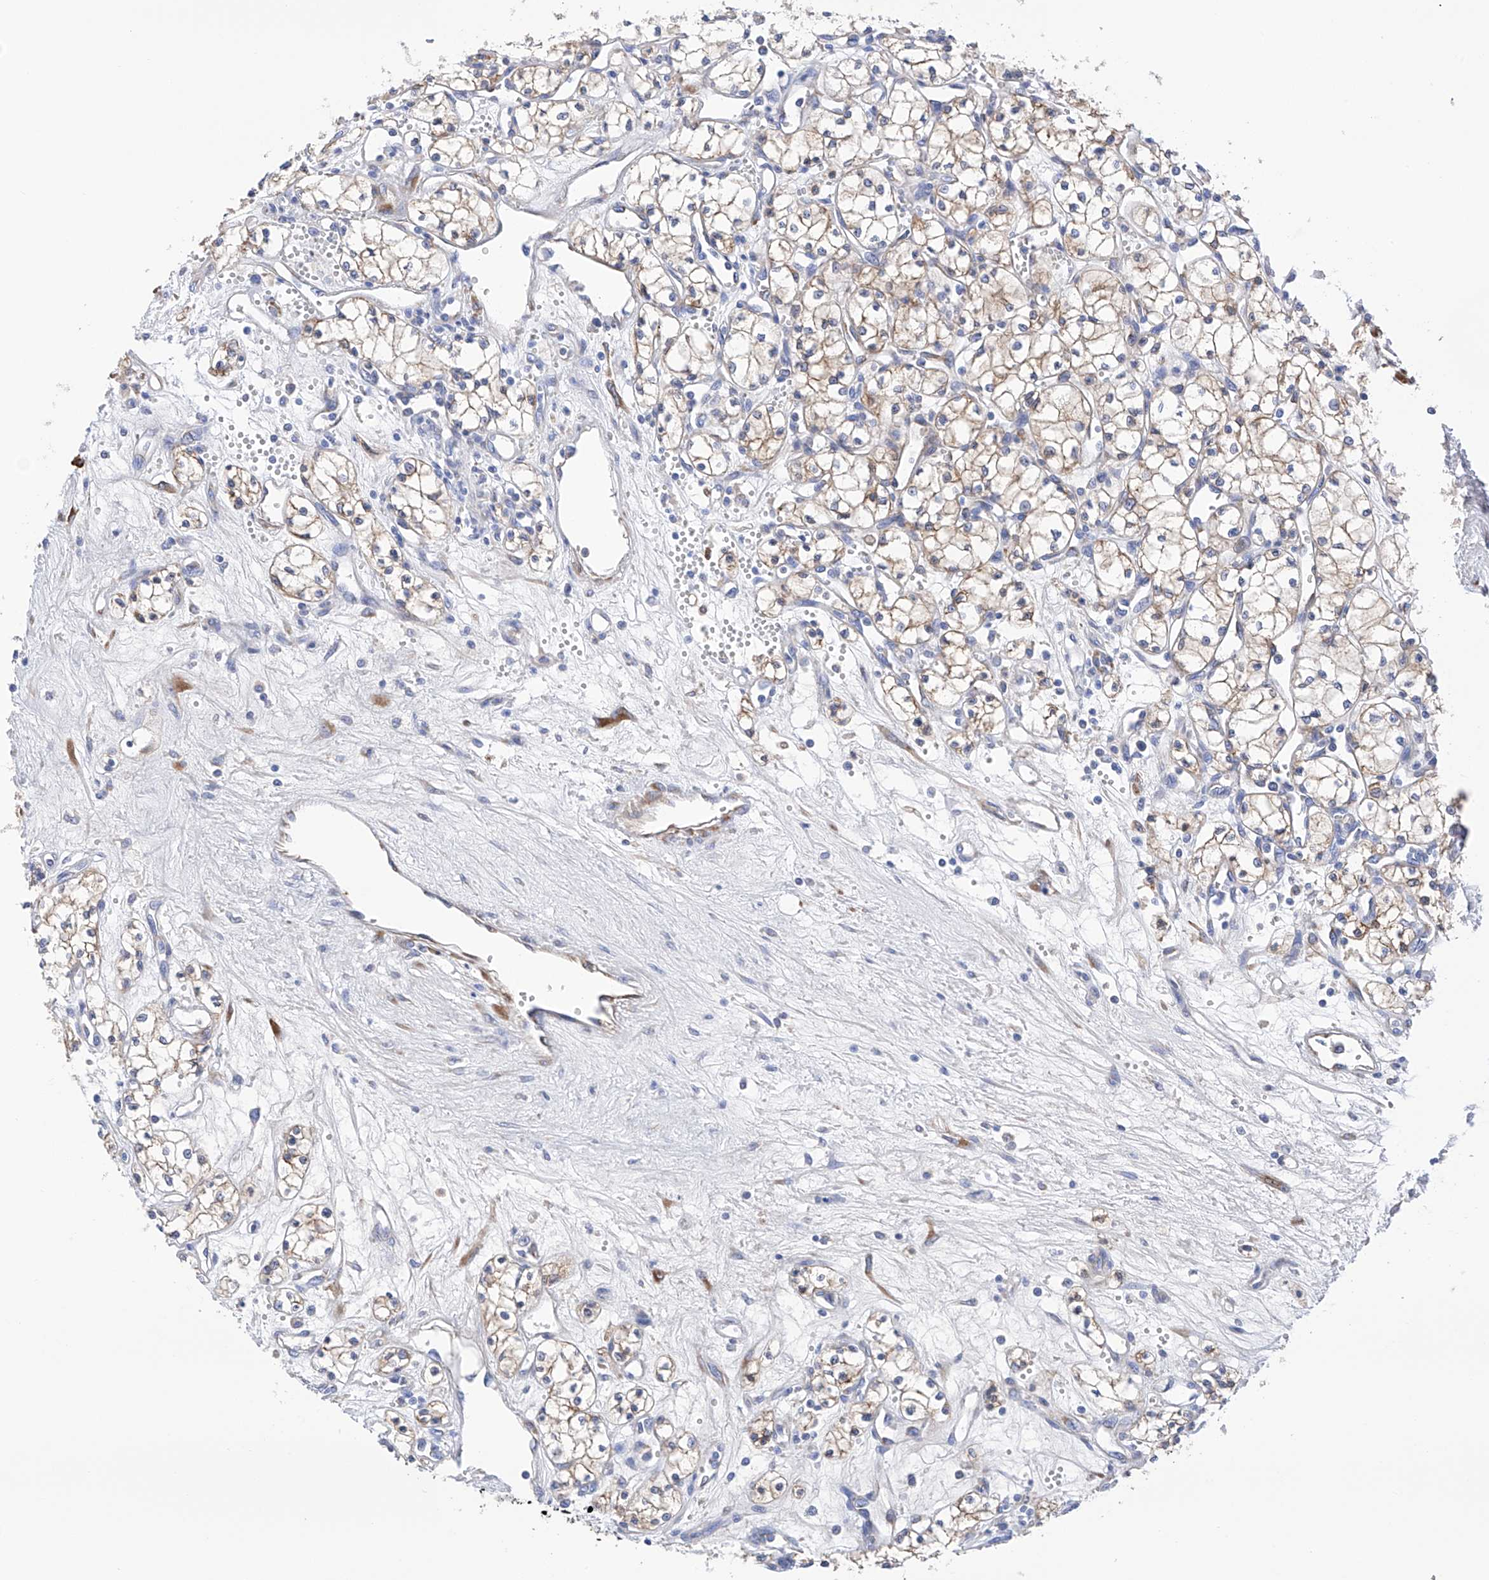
{"staining": {"intensity": "moderate", "quantity": ">75%", "location": "cytoplasmic/membranous"}, "tissue": "renal cancer", "cell_type": "Tumor cells", "image_type": "cancer", "snomed": [{"axis": "morphology", "description": "Adenocarcinoma, NOS"}, {"axis": "topography", "description": "Kidney"}], "caption": "Renal adenocarcinoma stained with a brown dye reveals moderate cytoplasmic/membranous positive positivity in approximately >75% of tumor cells.", "gene": "PDIA5", "patient": {"sex": "male", "age": 59}}